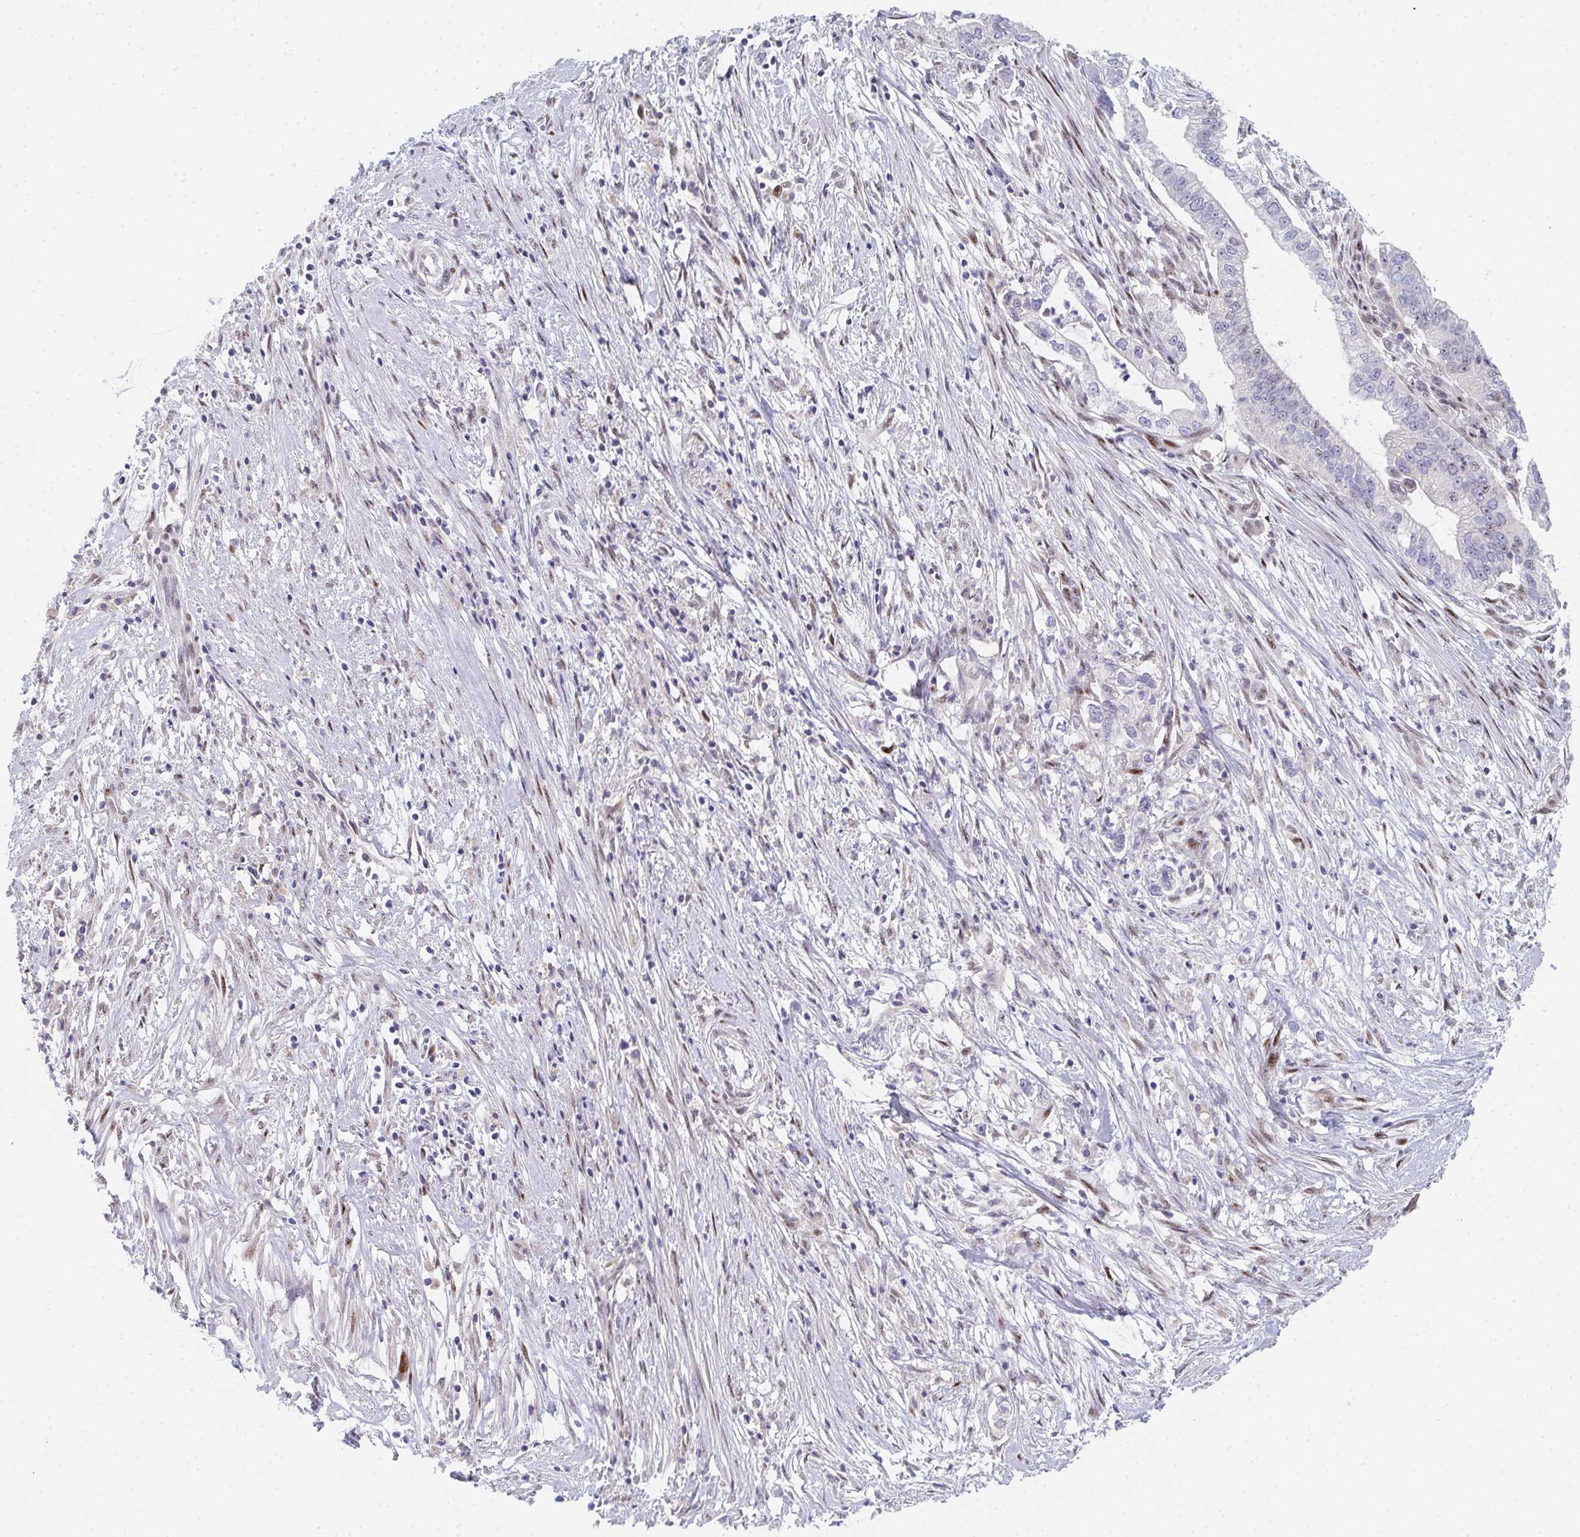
{"staining": {"intensity": "negative", "quantity": "none", "location": "none"}, "tissue": "pancreatic cancer", "cell_type": "Tumor cells", "image_type": "cancer", "snomed": [{"axis": "morphology", "description": "Adenocarcinoma, NOS"}, {"axis": "topography", "description": "Pancreas"}], "caption": "Human pancreatic cancer (adenocarcinoma) stained for a protein using immunohistochemistry exhibits no expression in tumor cells.", "gene": "ZIC3", "patient": {"sex": "male", "age": 70}}